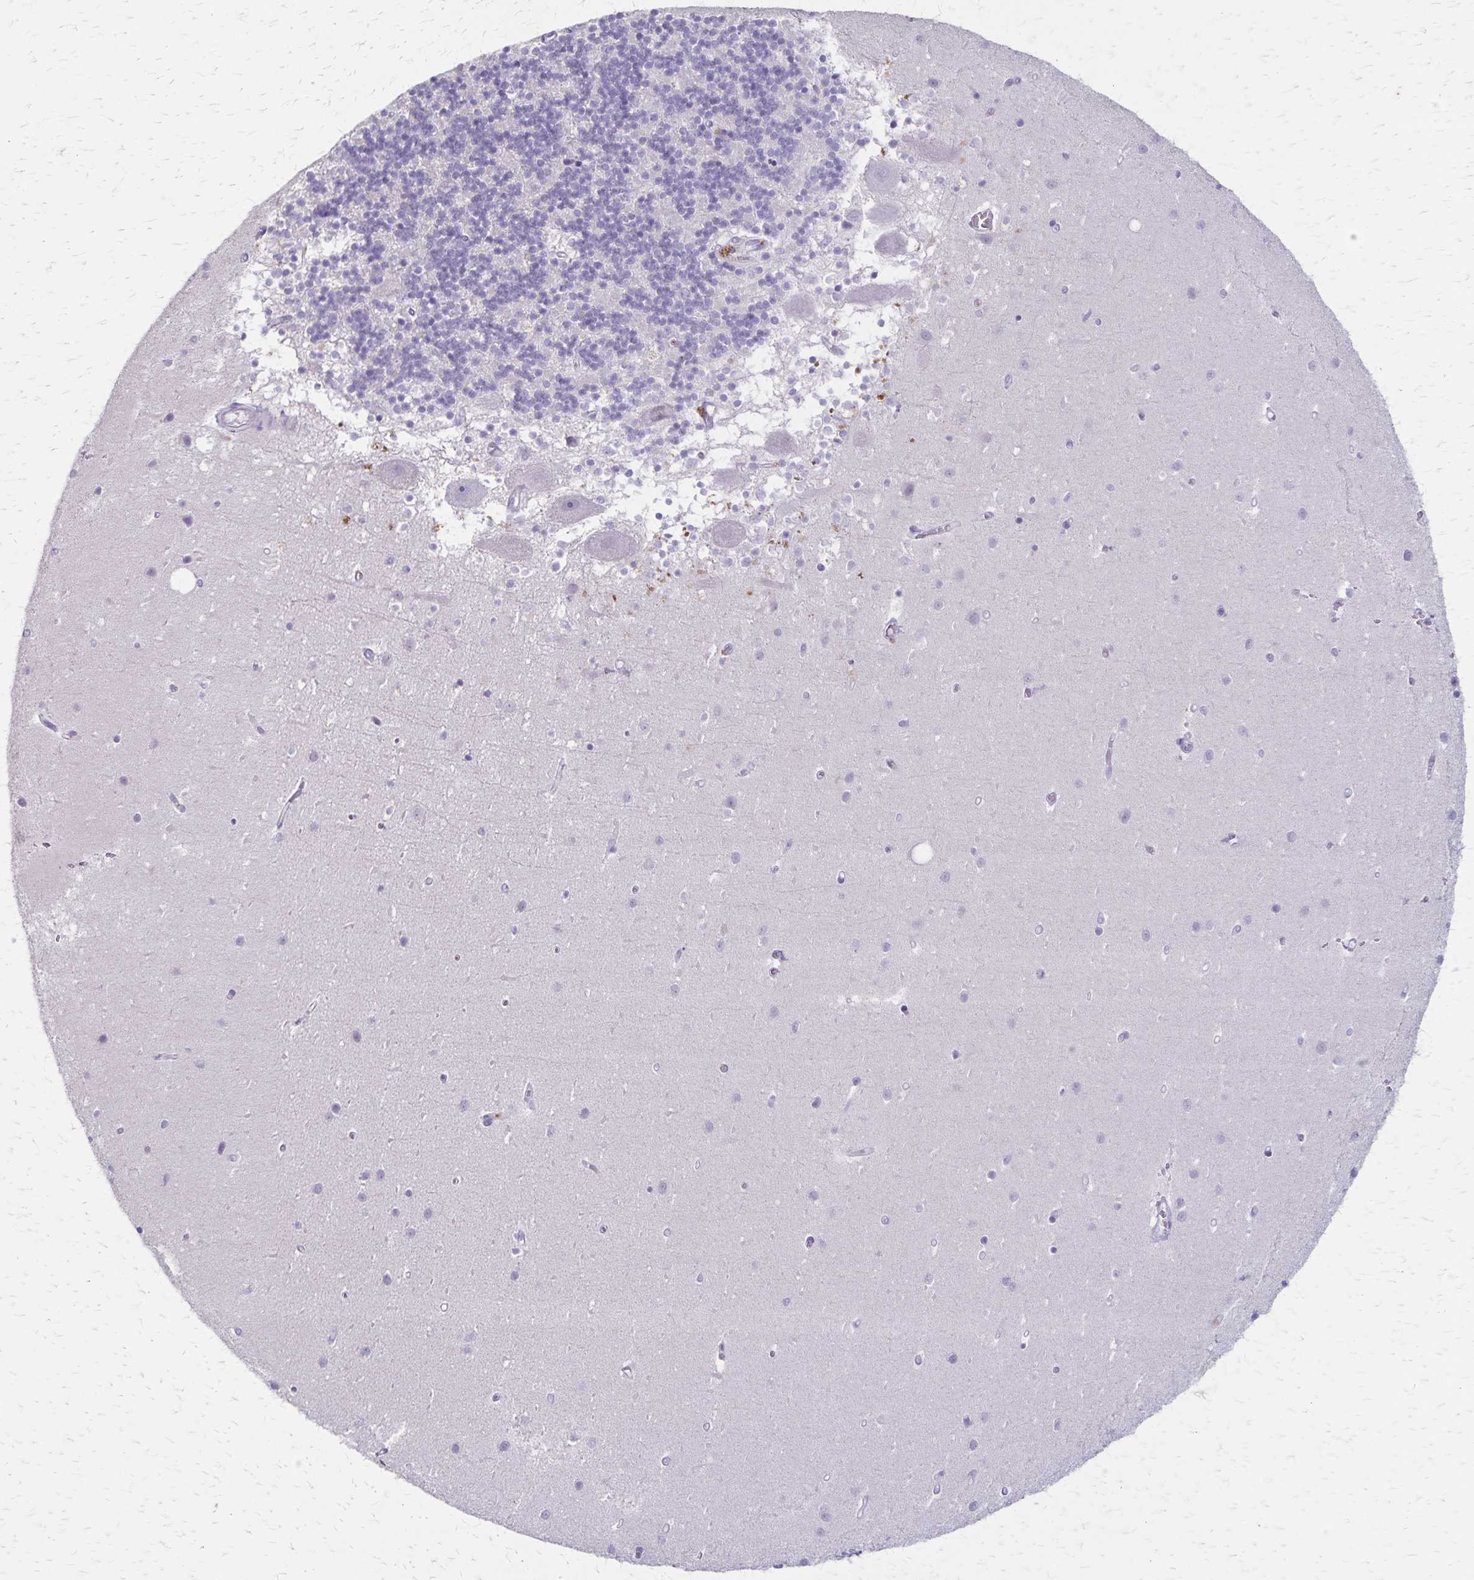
{"staining": {"intensity": "negative", "quantity": "none", "location": "none"}, "tissue": "cerebellum", "cell_type": "Cells in granular layer", "image_type": "normal", "snomed": [{"axis": "morphology", "description": "Normal tissue, NOS"}, {"axis": "topography", "description": "Cerebellum"}], "caption": "Protein analysis of unremarkable cerebellum shows no significant positivity in cells in granular layer.", "gene": "RASL10B", "patient": {"sex": "male", "age": 54}}